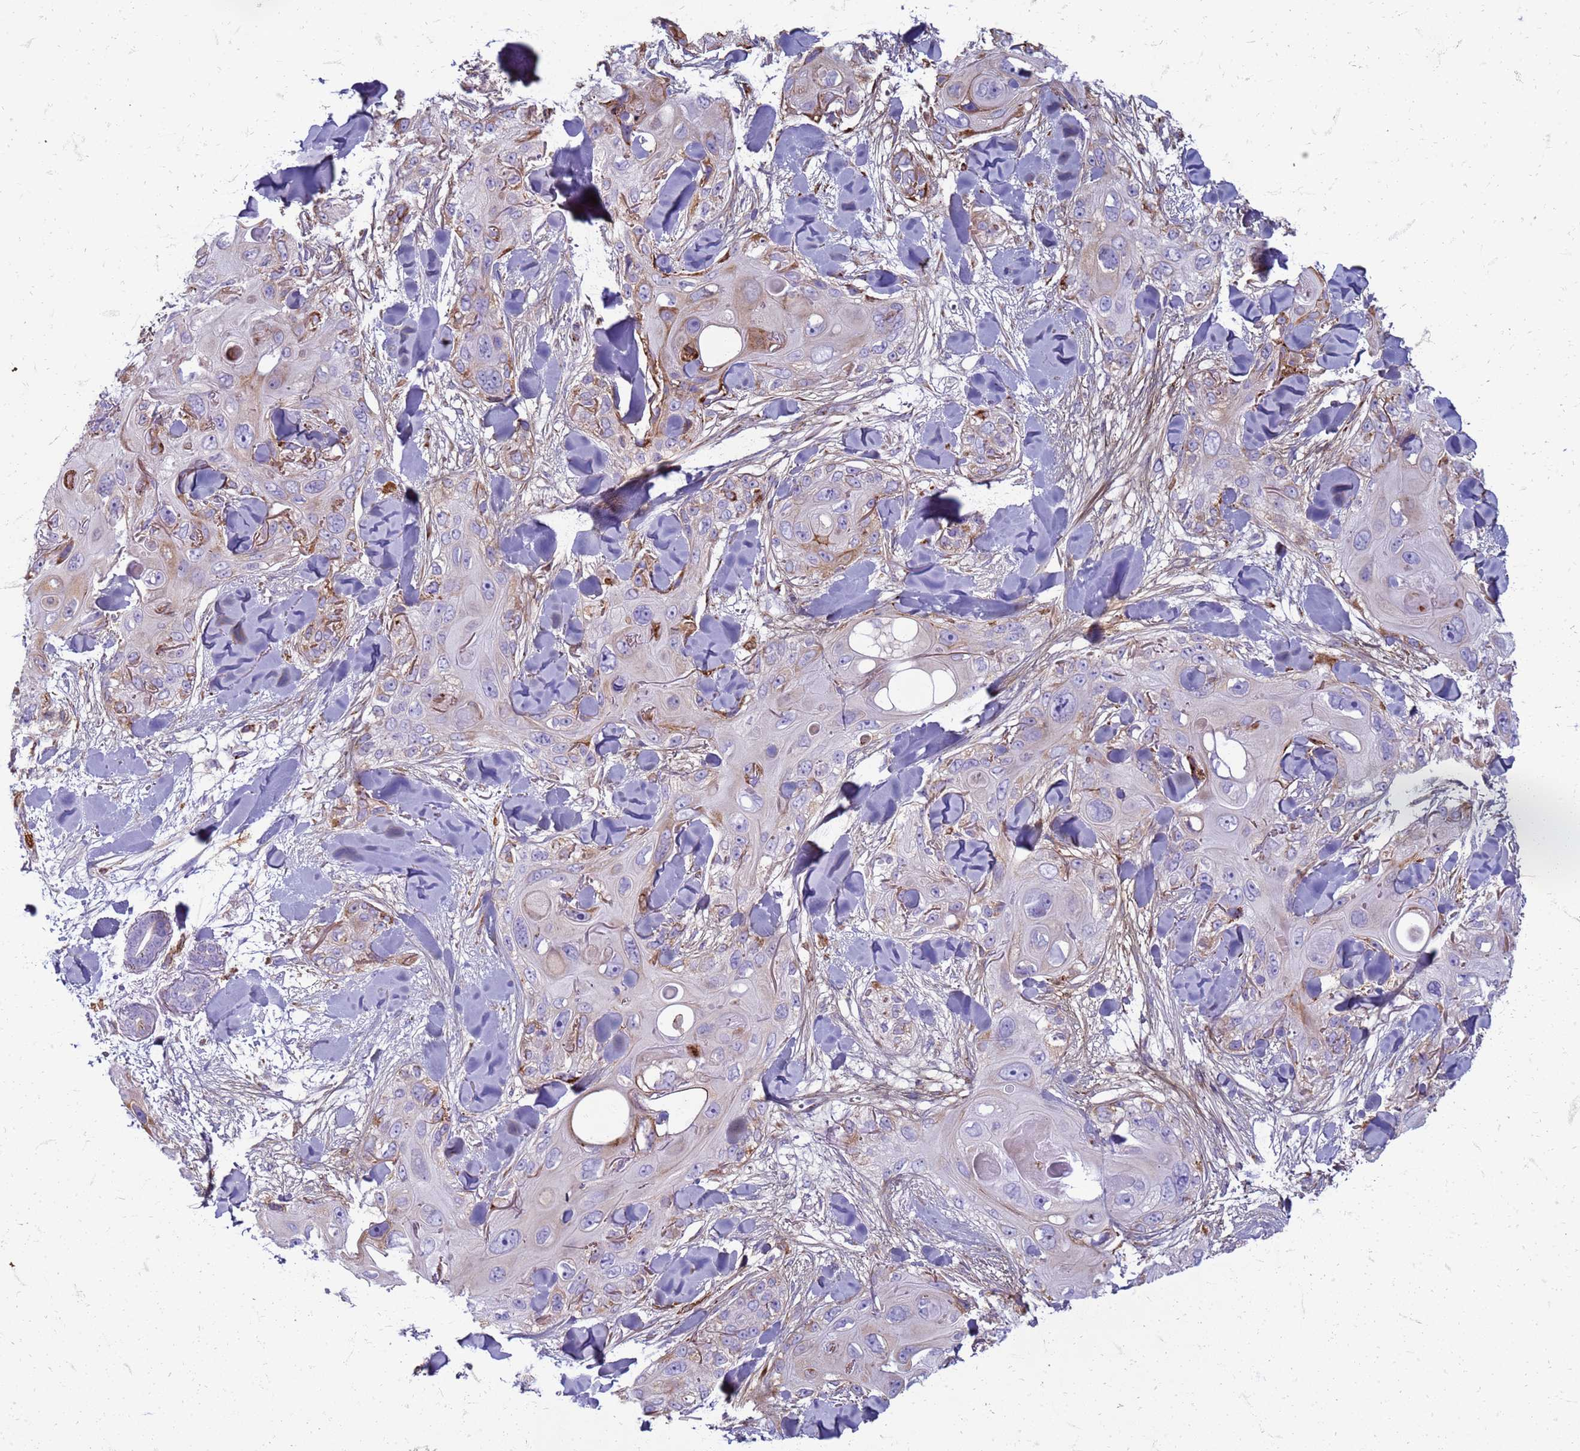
{"staining": {"intensity": "negative", "quantity": "none", "location": "none"}, "tissue": "skin cancer", "cell_type": "Tumor cells", "image_type": "cancer", "snomed": [{"axis": "morphology", "description": "Normal tissue, NOS"}, {"axis": "morphology", "description": "Squamous cell carcinoma, NOS"}, {"axis": "topography", "description": "Skin"}], "caption": "The histopathology image exhibits no staining of tumor cells in squamous cell carcinoma (skin).", "gene": "PDK3", "patient": {"sex": "male", "age": 72}}